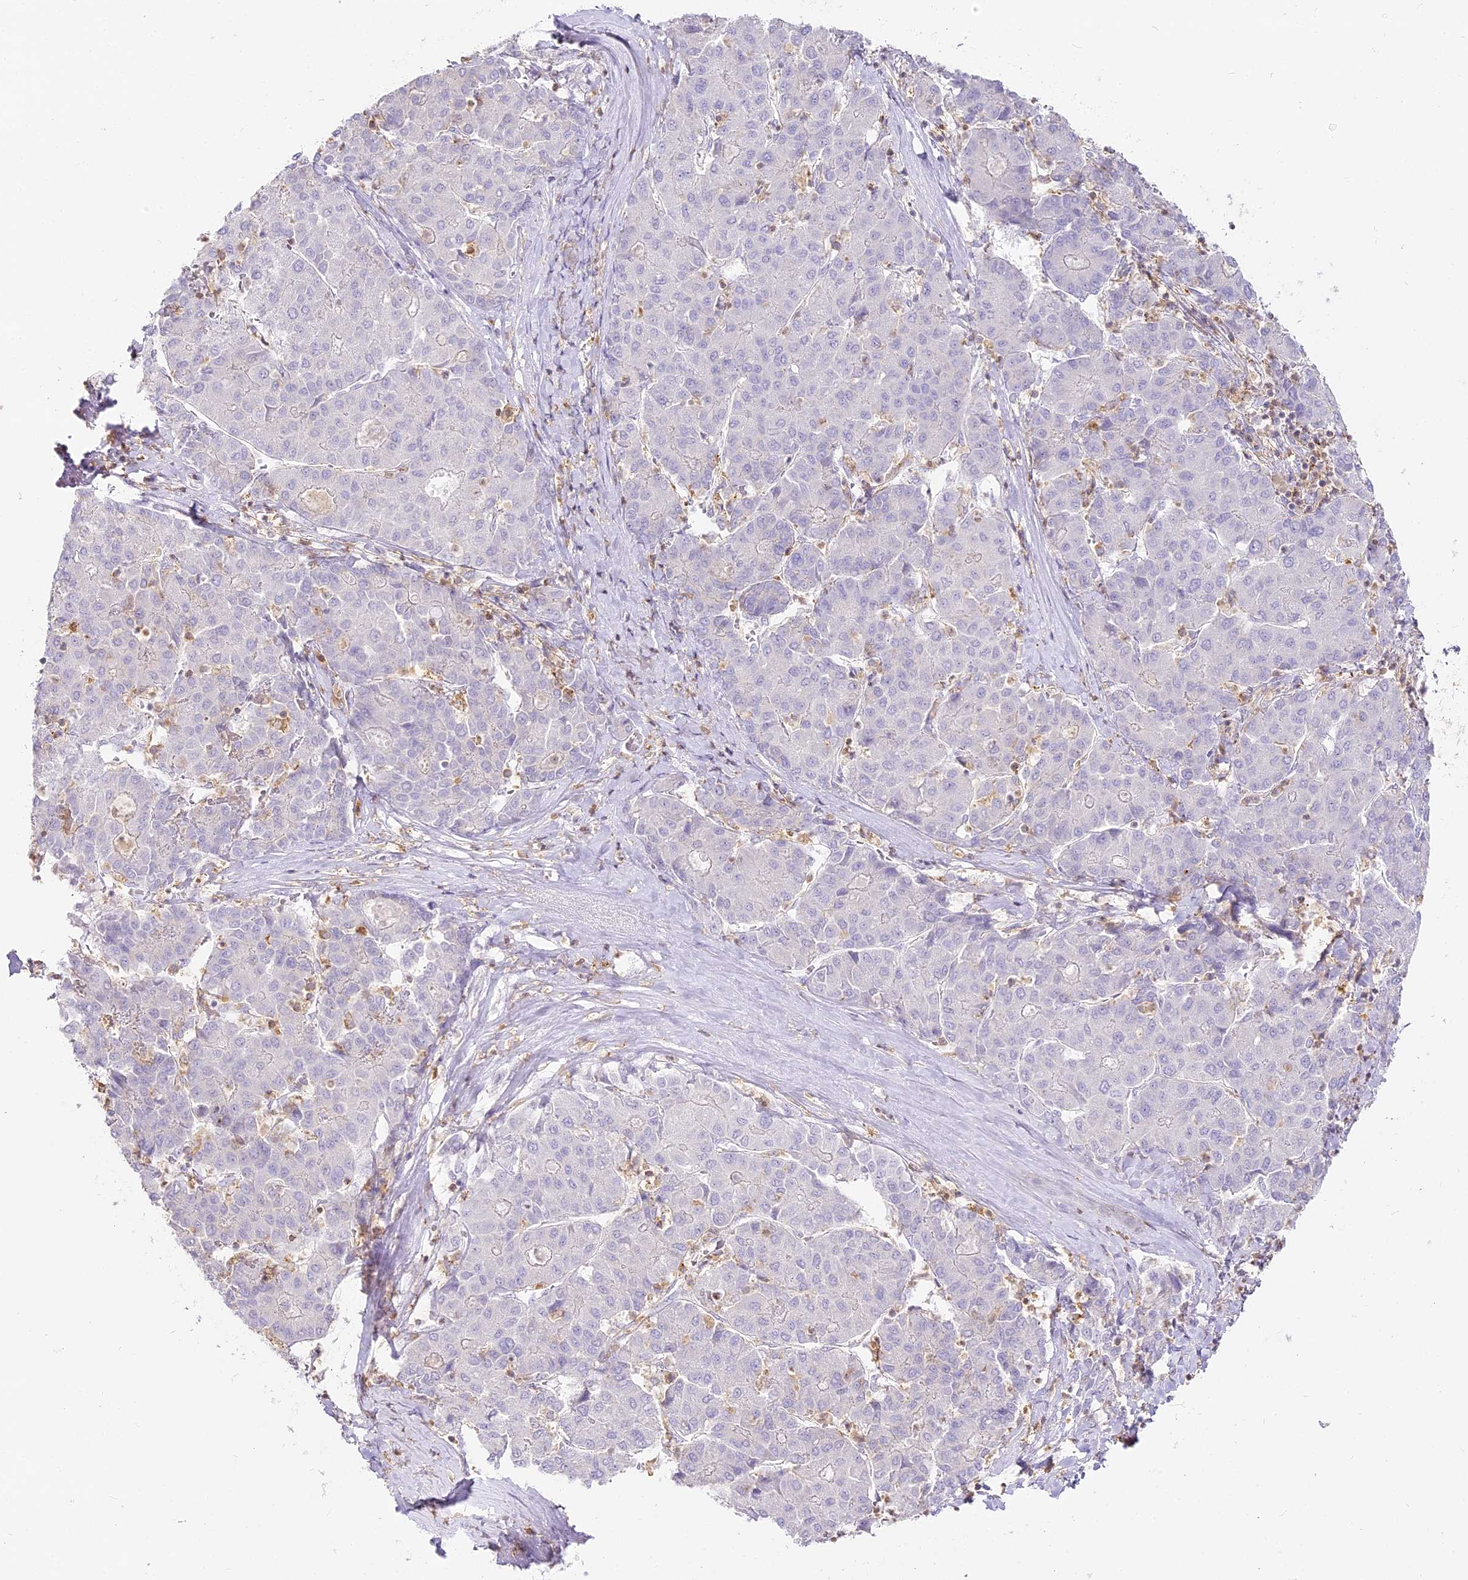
{"staining": {"intensity": "negative", "quantity": "none", "location": "none"}, "tissue": "liver cancer", "cell_type": "Tumor cells", "image_type": "cancer", "snomed": [{"axis": "morphology", "description": "Carcinoma, Hepatocellular, NOS"}, {"axis": "topography", "description": "Liver"}], "caption": "Tumor cells show no significant protein staining in hepatocellular carcinoma (liver).", "gene": "DOCK2", "patient": {"sex": "male", "age": 65}}